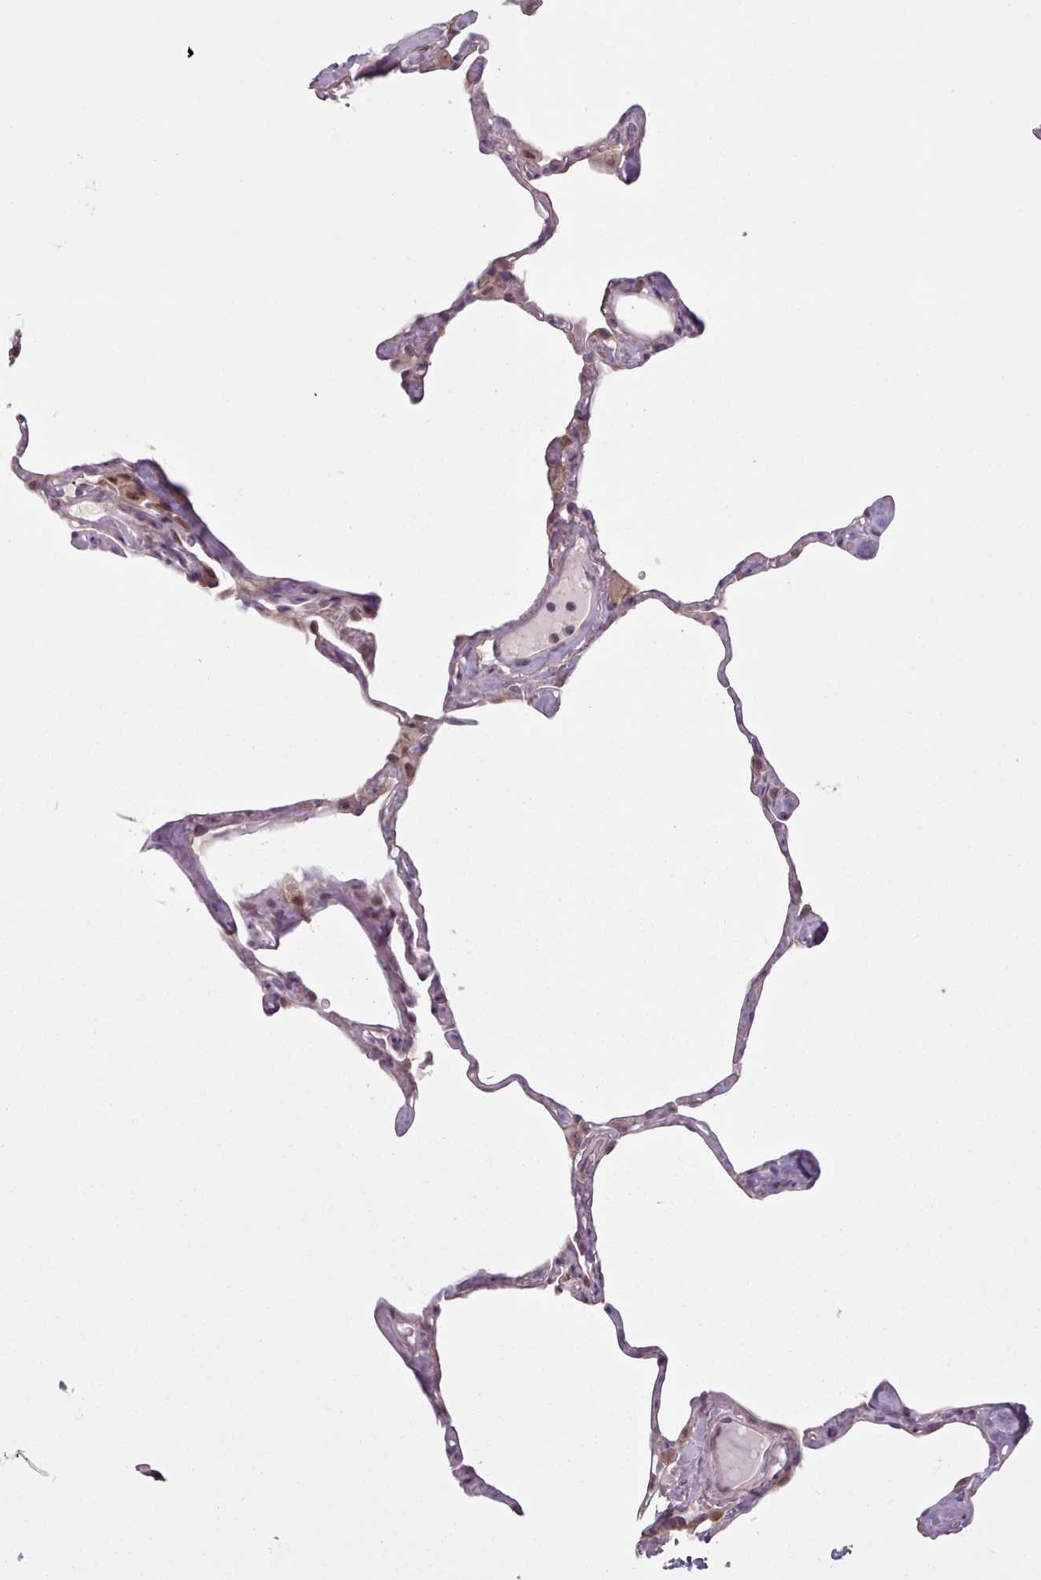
{"staining": {"intensity": "moderate", "quantity": "25%-75%", "location": "cytoplasmic/membranous,nuclear"}, "tissue": "lung", "cell_type": "Alveolar cells", "image_type": "normal", "snomed": [{"axis": "morphology", "description": "Normal tissue, NOS"}, {"axis": "topography", "description": "Lung"}], "caption": "IHC (DAB) staining of benign human lung displays moderate cytoplasmic/membranous,nuclear protein expression in about 25%-75% of alveolar cells. The staining is performed using DAB (3,3'-diaminobenzidine) brown chromogen to label protein expression. The nuclei are counter-stained blue using hematoxylin.", "gene": "KBTBD6", "patient": {"sex": "male", "age": 65}}